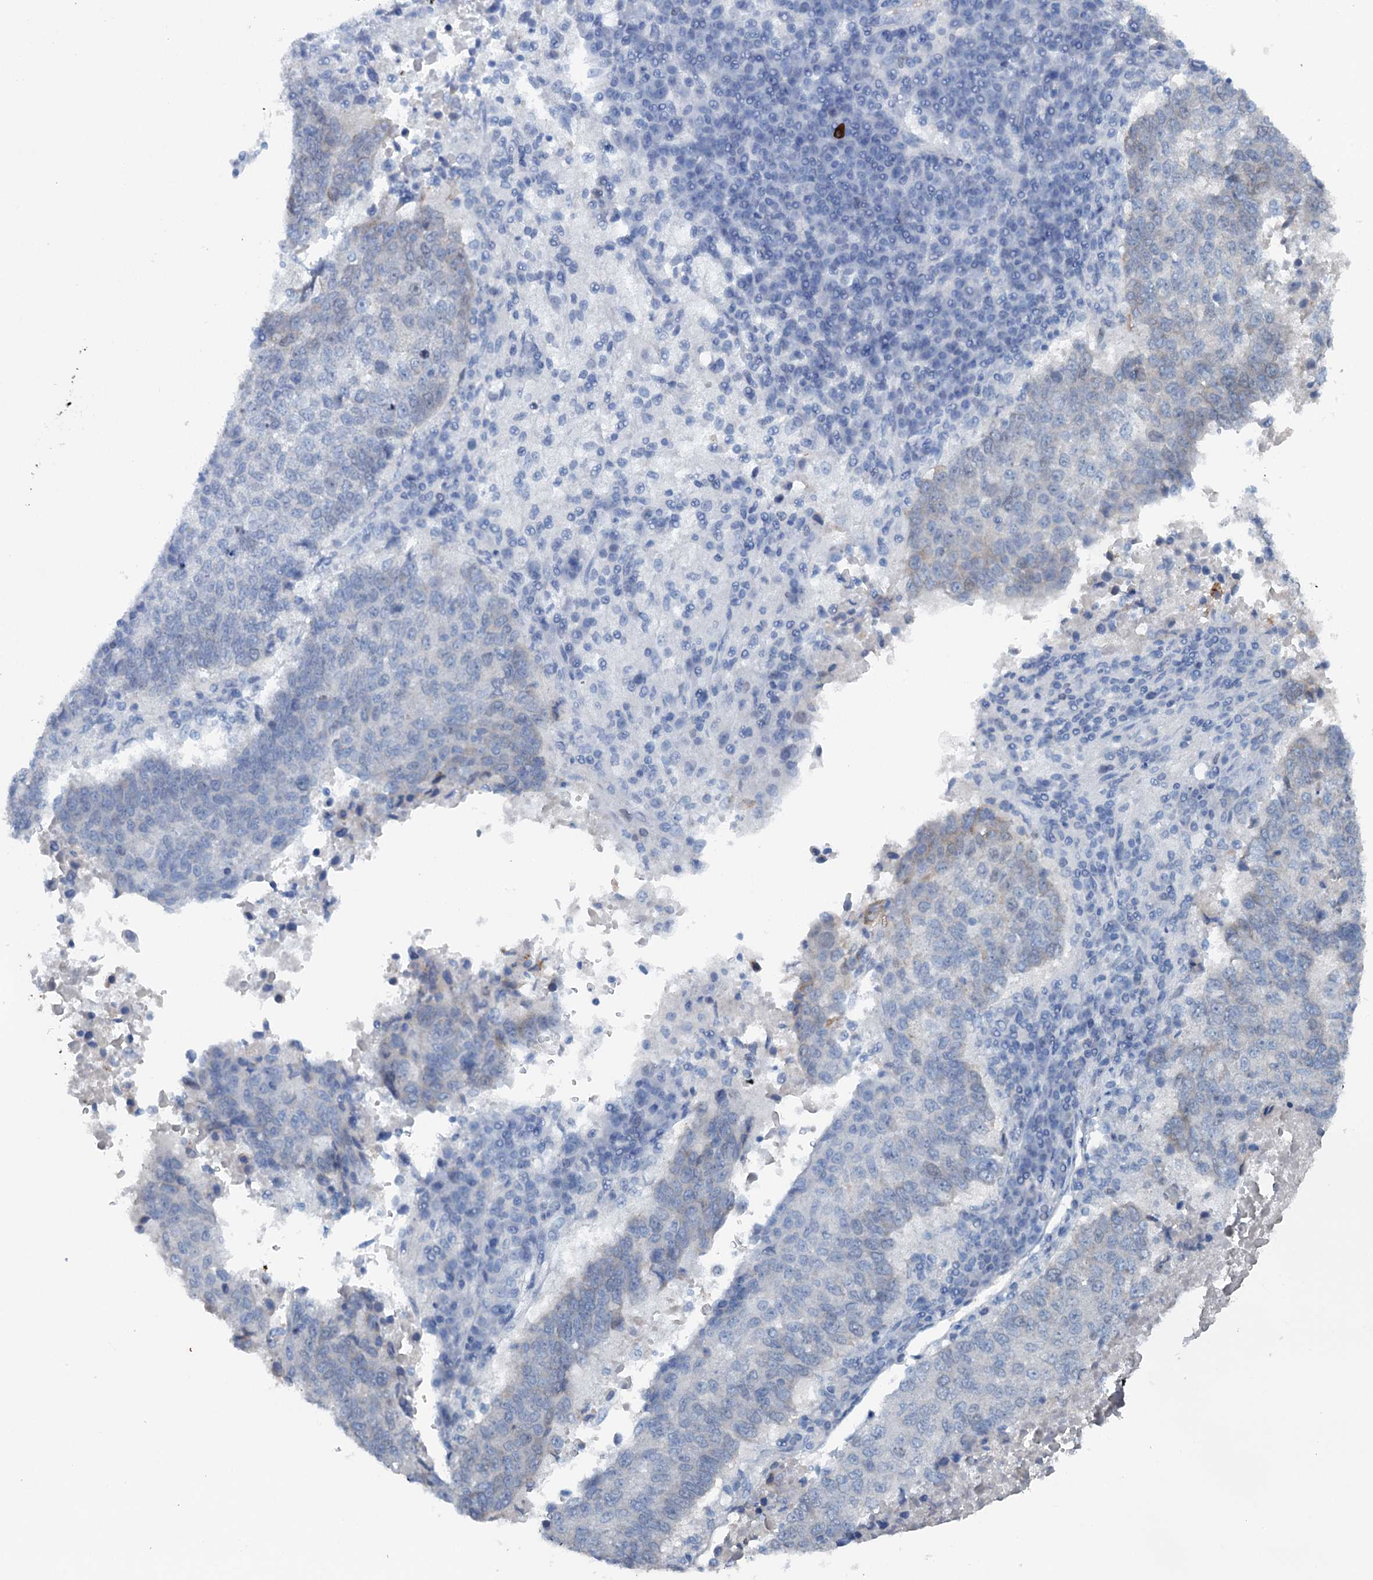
{"staining": {"intensity": "negative", "quantity": "none", "location": "none"}, "tissue": "lung cancer", "cell_type": "Tumor cells", "image_type": "cancer", "snomed": [{"axis": "morphology", "description": "Squamous cell carcinoma, NOS"}, {"axis": "topography", "description": "Lung"}], "caption": "DAB (3,3'-diaminobenzidine) immunohistochemical staining of human lung squamous cell carcinoma reveals no significant staining in tumor cells.", "gene": "FAM111B", "patient": {"sex": "male", "age": 73}}